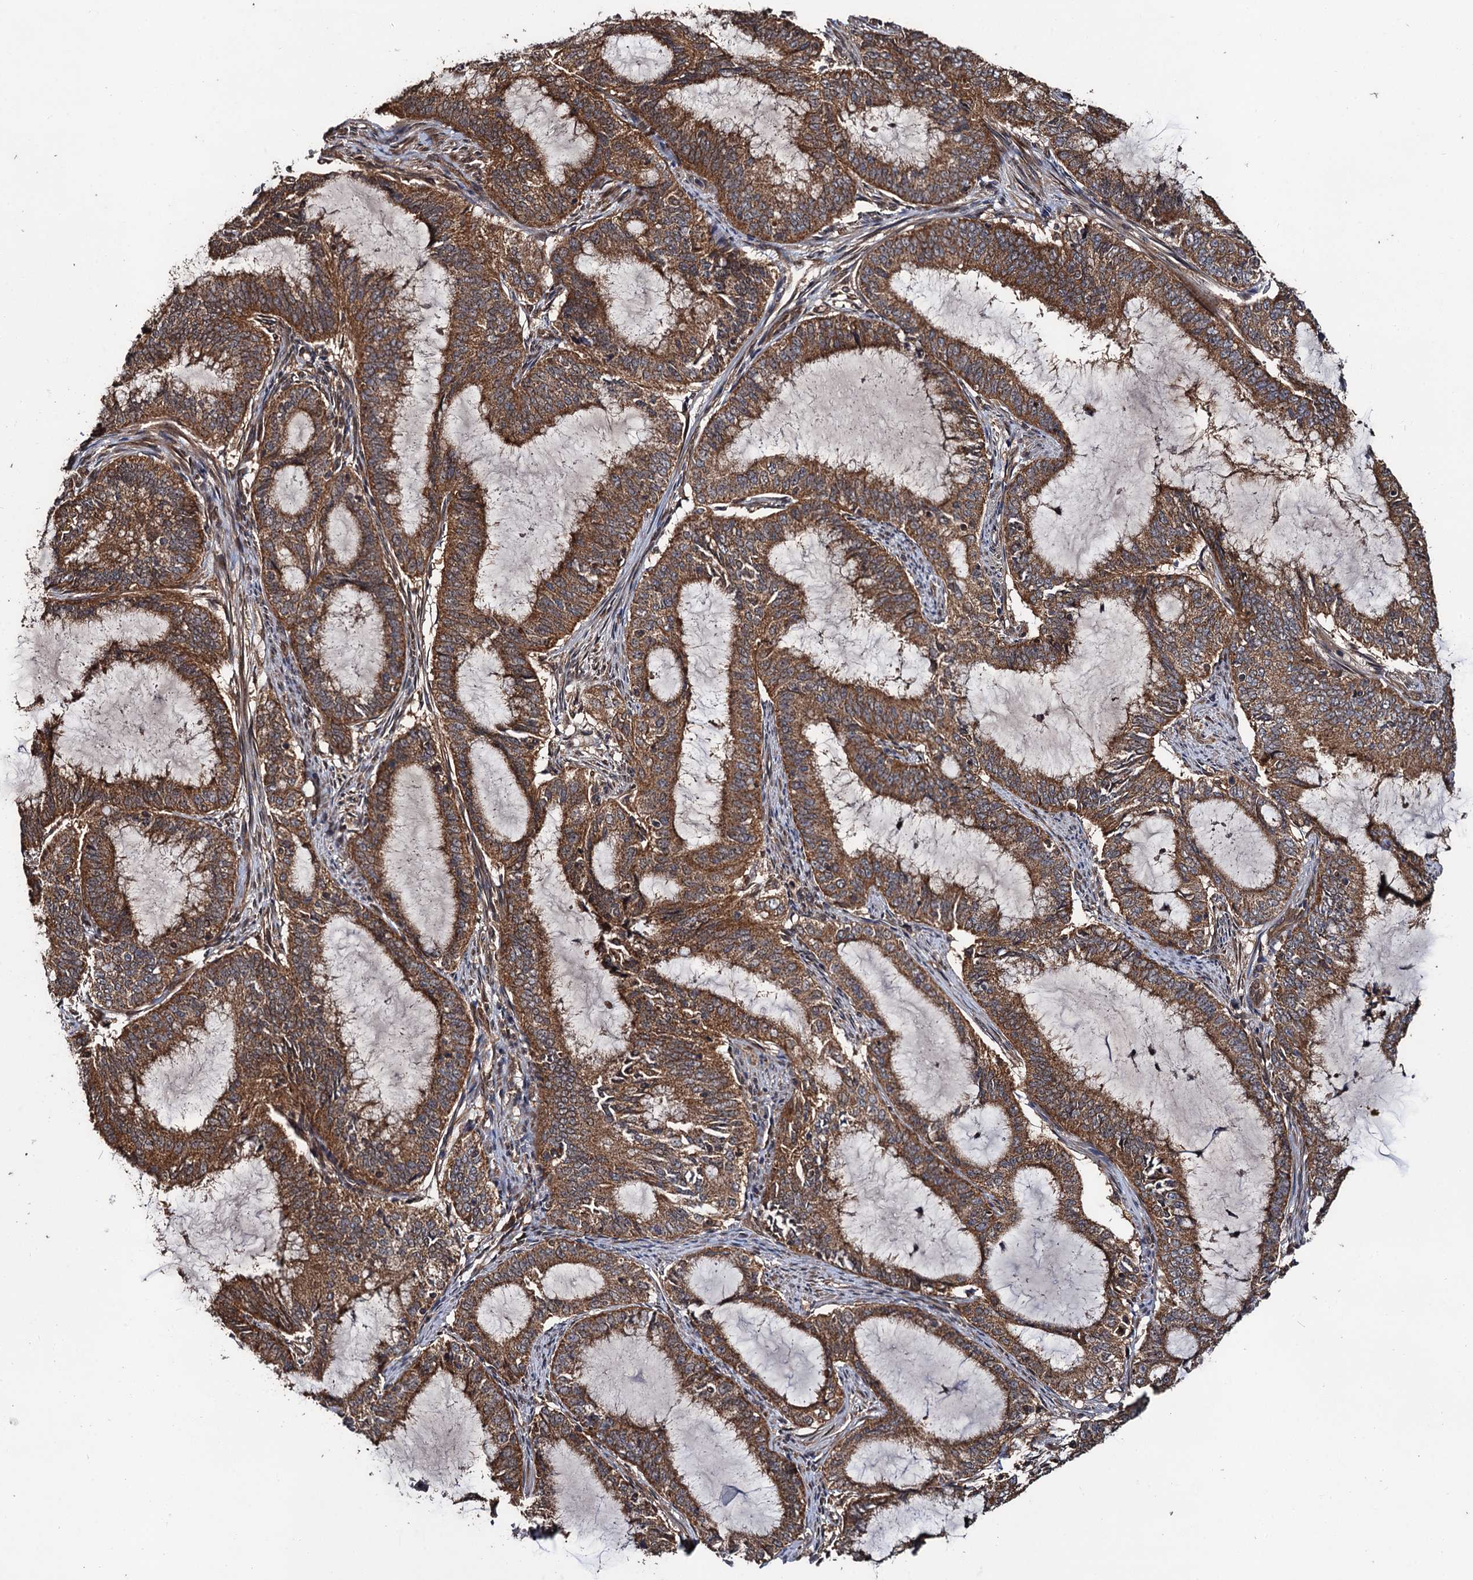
{"staining": {"intensity": "strong", "quantity": ">75%", "location": "cytoplasmic/membranous"}, "tissue": "endometrial cancer", "cell_type": "Tumor cells", "image_type": "cancer", "snomed": [{"axis": "morphology", "description": "Adenocarcinoma, NOS"}, {"axis": "topography", "description": "Endometrium"}], "caption": "Endometrial adenocarcinoma tissue exhibits strong cytoplasmic/membranous staining in about >75% of tumor cells, visualized by immunohistochemistry.", "gene": "MIER2", "patient": {"sex": "female", "age": 51}}